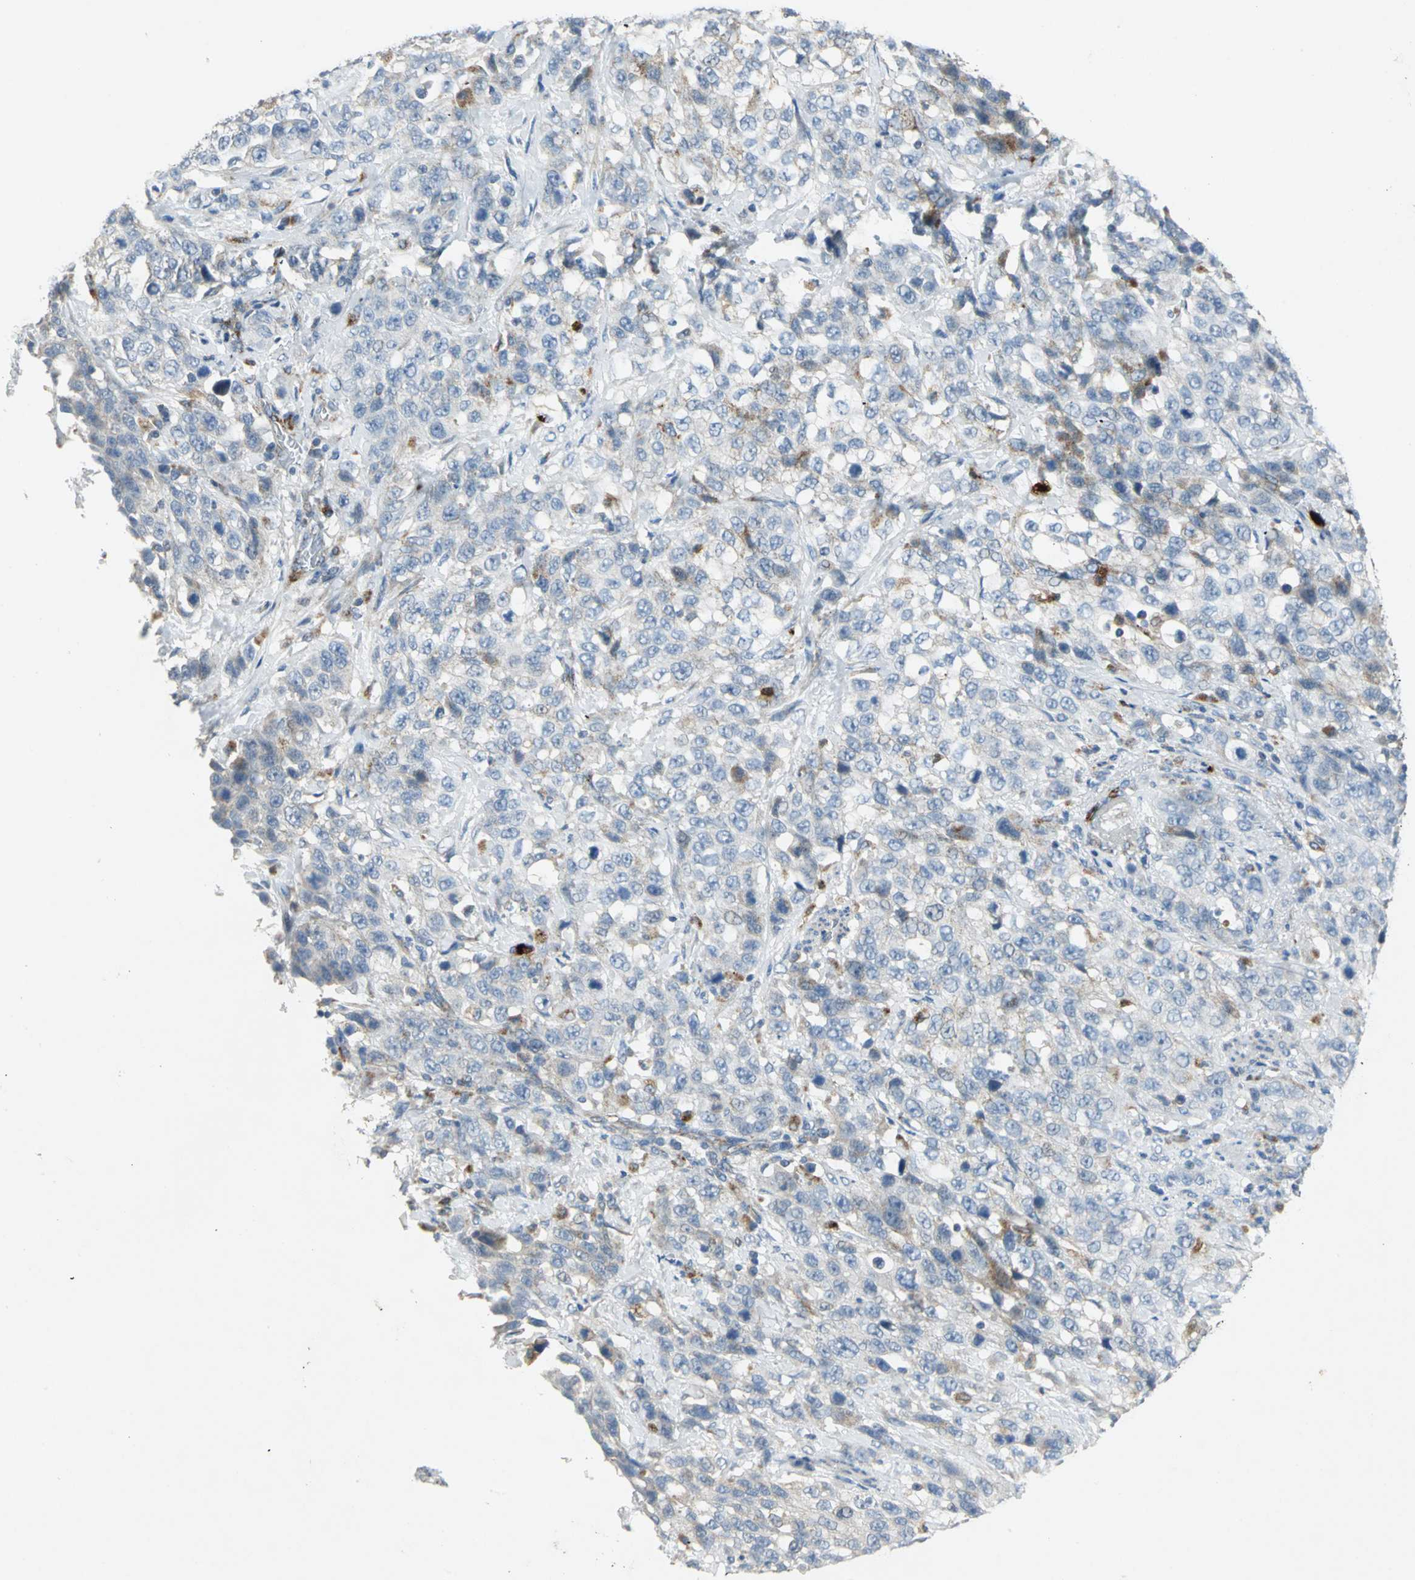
{"staining": {"intensity": "weak", "quantity": "25%-75%", "location": "cytoplasmic/membranous"}, "tissue": "stomach cancer", "cell_type": "Tumor cells", "image_type": "cancer", "snomed": [{"axis": "morphology", "description": "Normal tissue, NOS"}, {"axis": "morphology", "description": "Adenocarcinoma, NOS"}, {"axis": "topography", "description": "Stomach"}], "caption": "Weak cytoplasmic/membranous expression is identified in about 25%-75% of tumor cells in stomach adenocarcinoma. (DAB = brown stain, brightfield microscopy at high magnification).", "gene": "SPPL2B", "patient": {"sex": "male", "age": 48}}